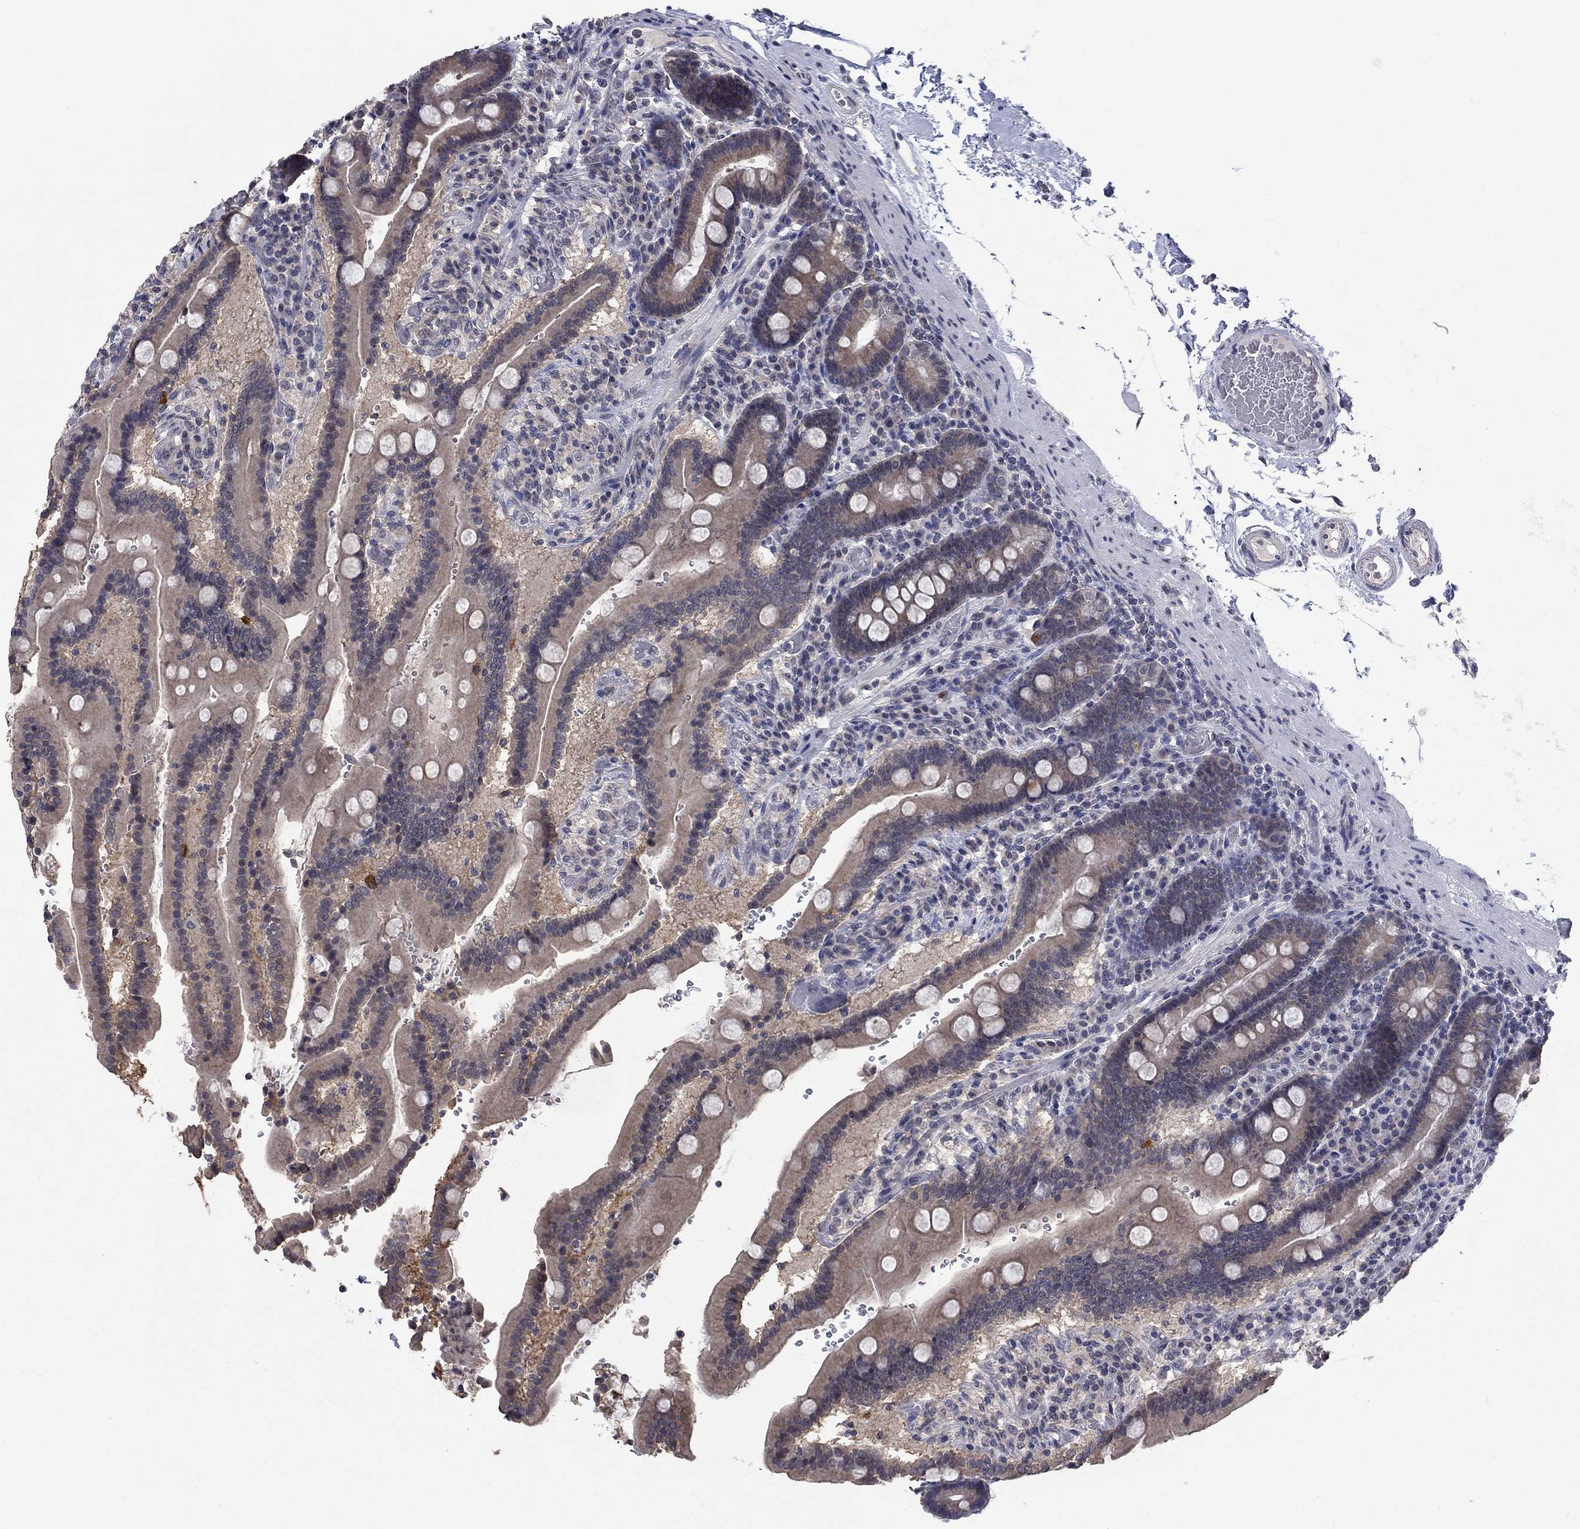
{"staining": {"intensity": "weak", "quantity": "<25%", "location": "cytoplasmic/membranous"}, "tissue": "duodenum", "cell_type": "Glandular cells", "image_type": "normal", "snomed": [{"axis": "morphology", "description": "Normal tissue, NOS"}, {"axis": "topography", "description": "Duodenum"}], "caption": "Histopathology image shows no significant protein expression in glandular cells of benign duodenum.", "gene": "SPATA33", "patient": {"sex": "female", "age": 62}}